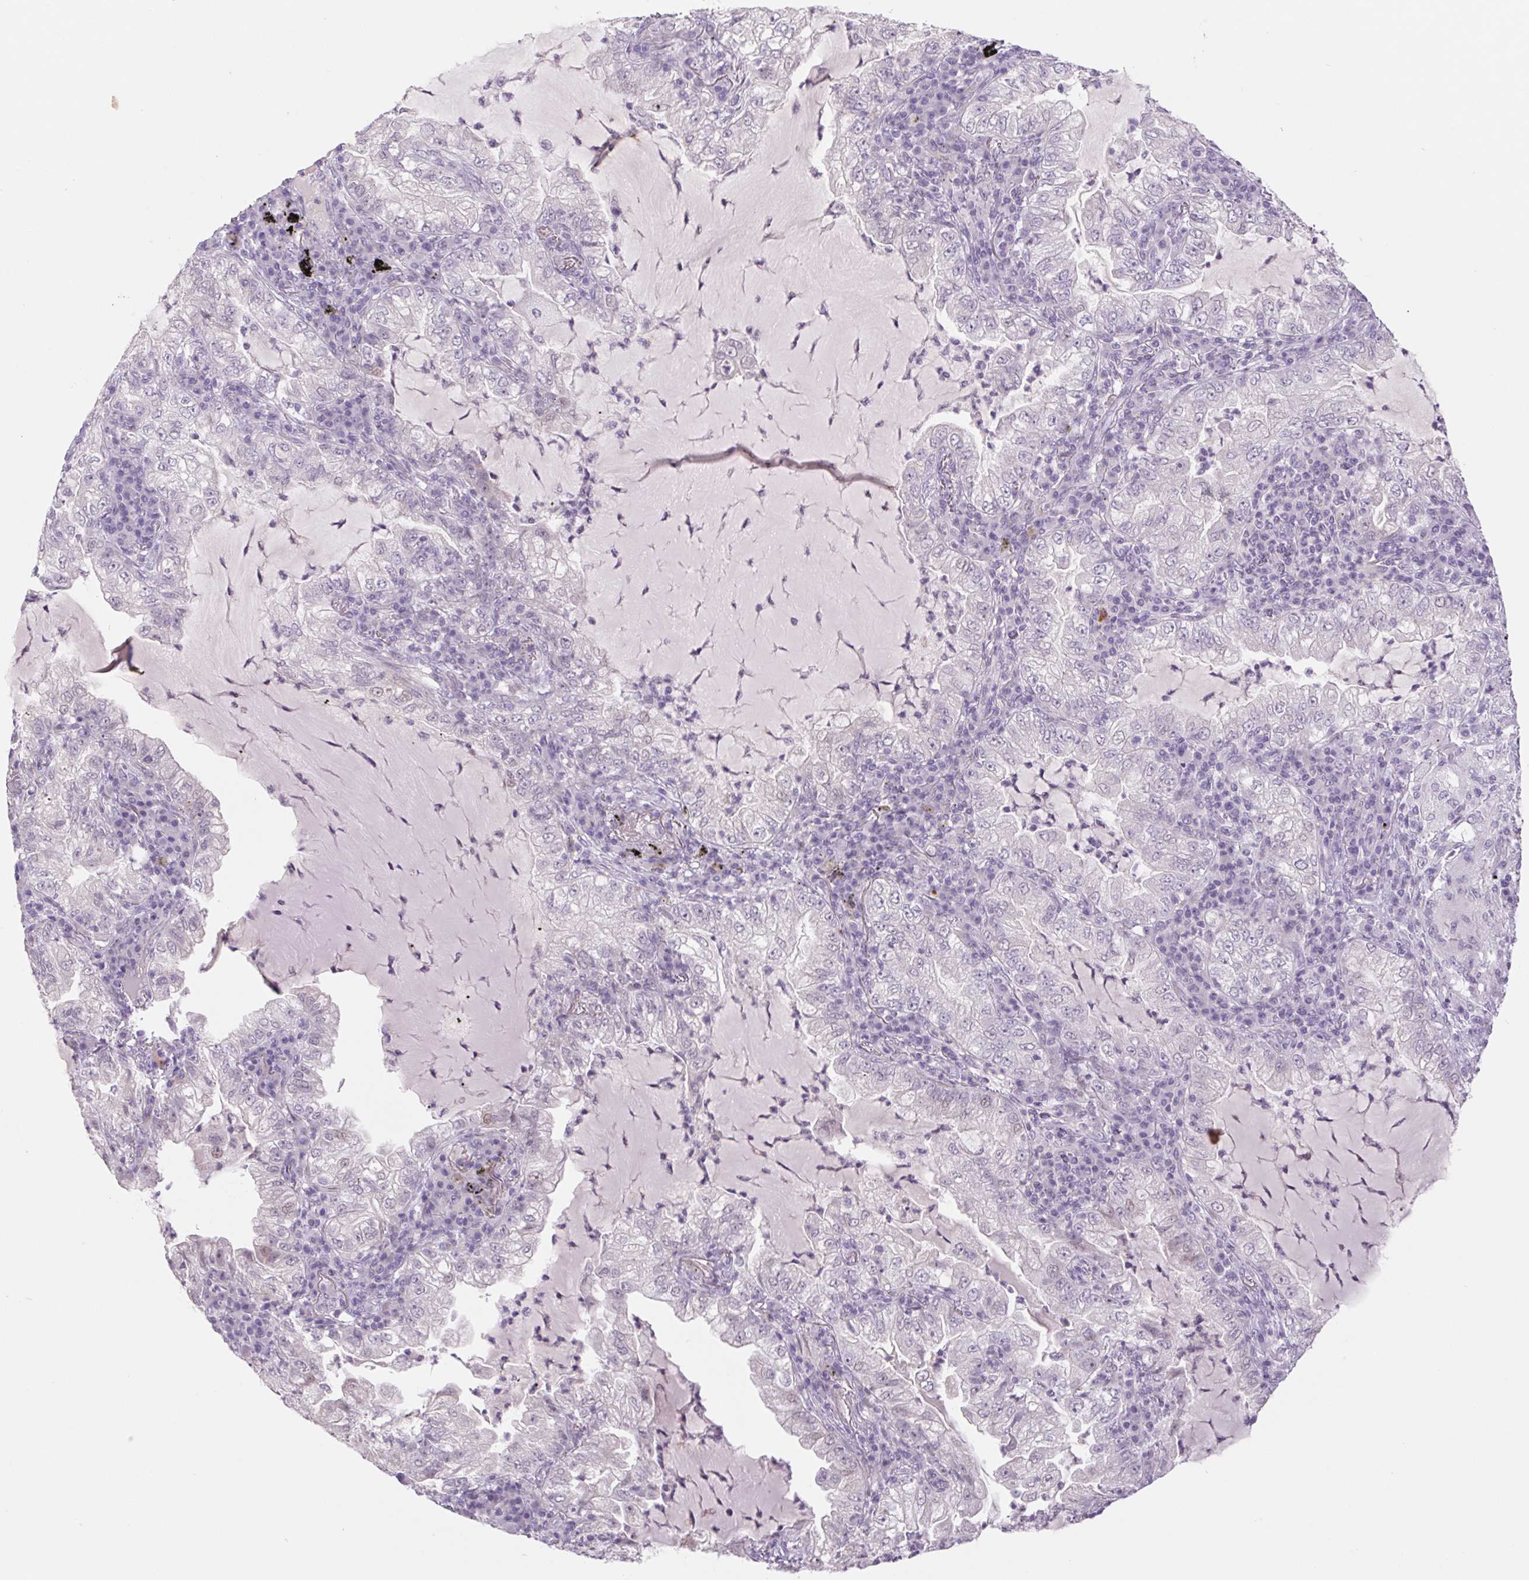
{"staining": {"intensity": "negative", "quantity": "none", "location": "none"}, "tissue": "lung cancer", "cell_type": "Tumor cells", "image_type": "cancer", "snomed": [{"axis": "morphology", "description": "Adenocarcinoma, NOS"}, {"axis": "topography", "description": "Lung"}], "caption": "The IHC histopathology image has no significant positivity in tumor cells of lung cancer tissue.", "gene": "KRT1", "patient": {"sex": "female", "age": 73}}